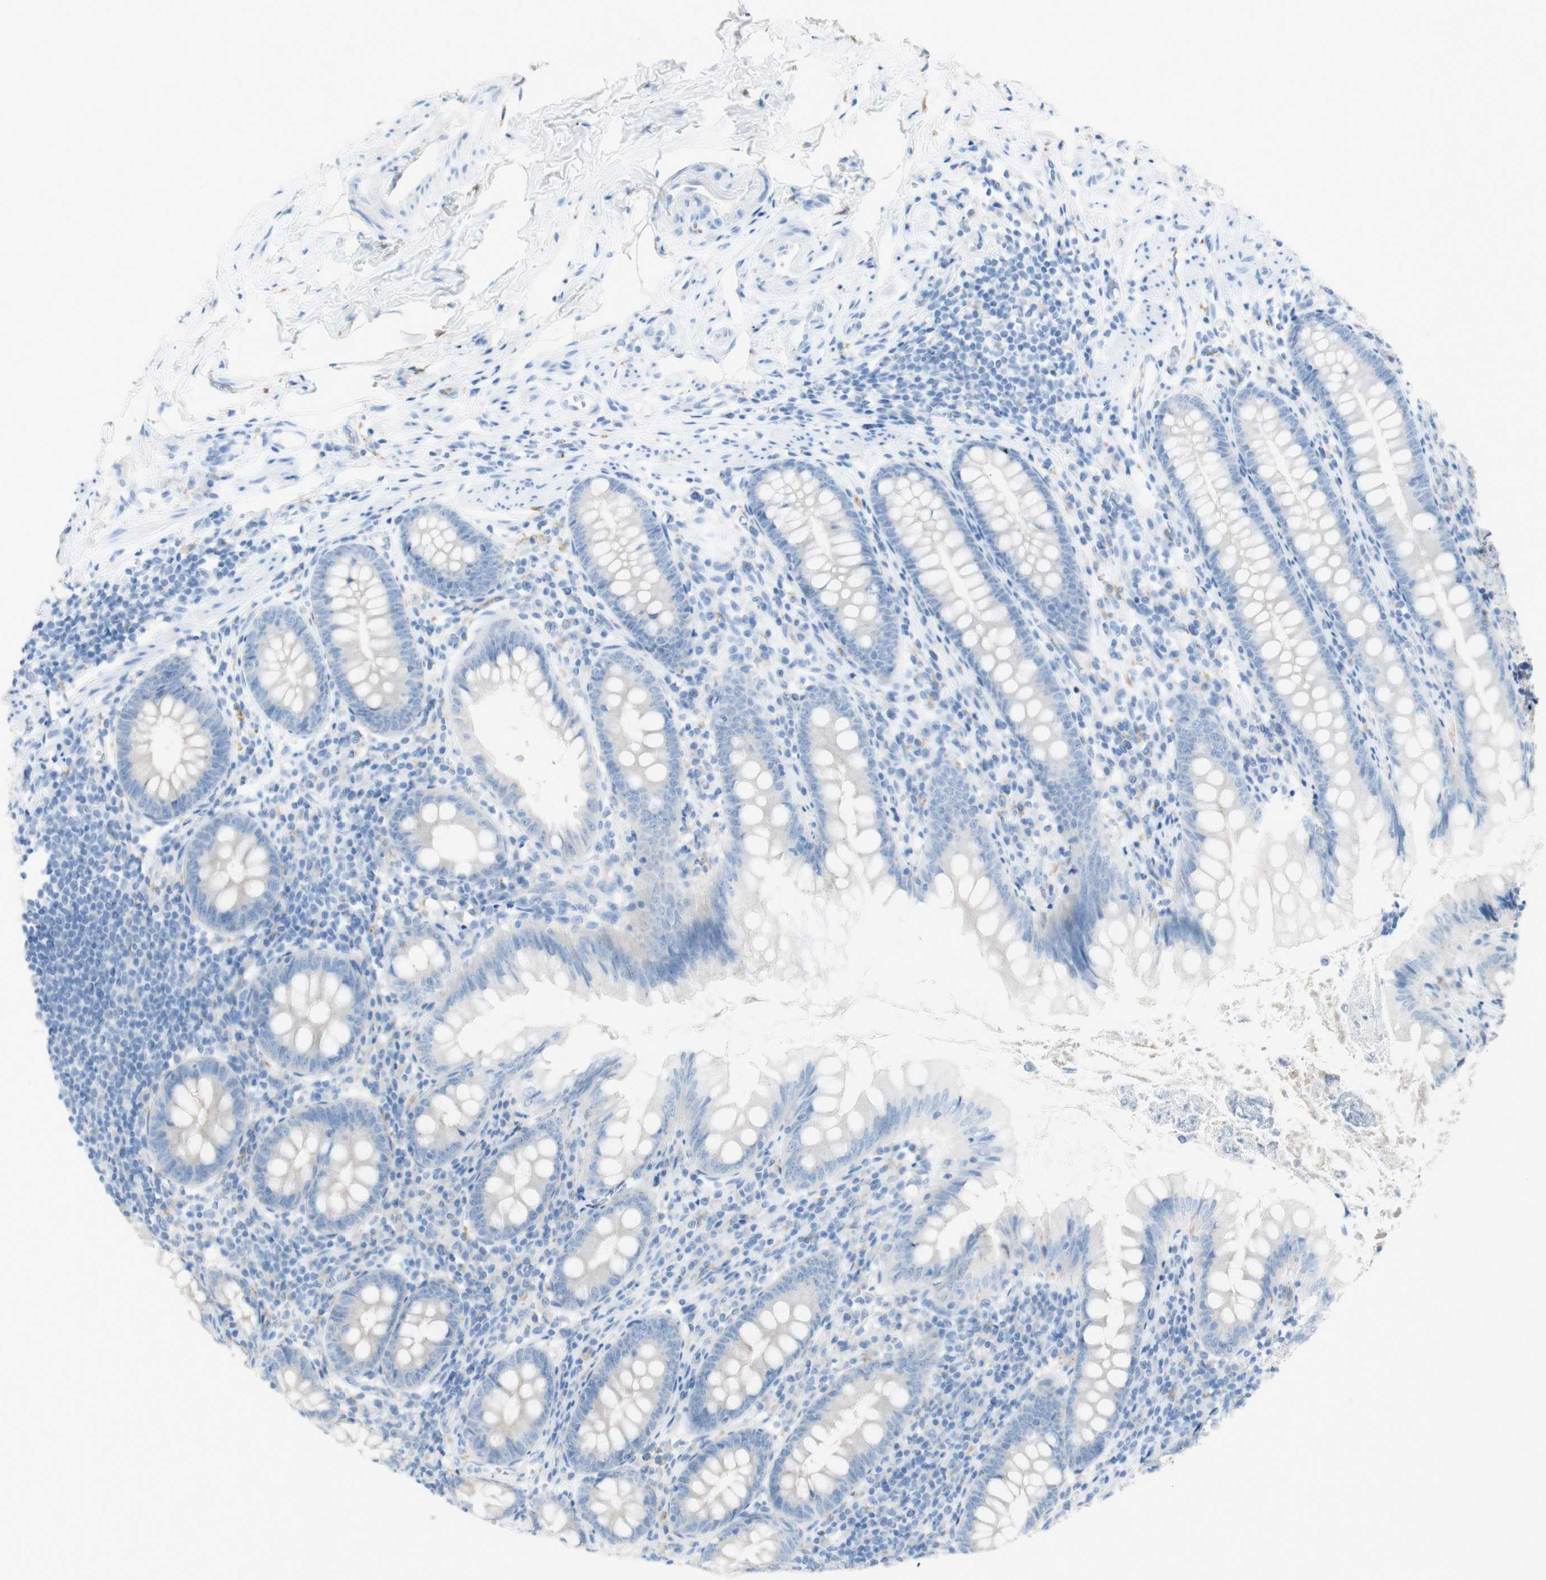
{"staining": {"intensity": "negative", "quantity": "none", "location": "none"}, "tissue": "appendix", "cell_type": "Glandular cells", "image_type": "normal", "snomed": [{"axis": "morphology", "description": "Normal tissue, NOS"}, {"axis": "topography", "description": "Appendix"}], "caption": "DAB immunohistochemical staining of unremarkable human appendix reveals no significant positivity in glandular cells.", "gene": "ART3", "patient": {"sex": "female", "age": 77}}